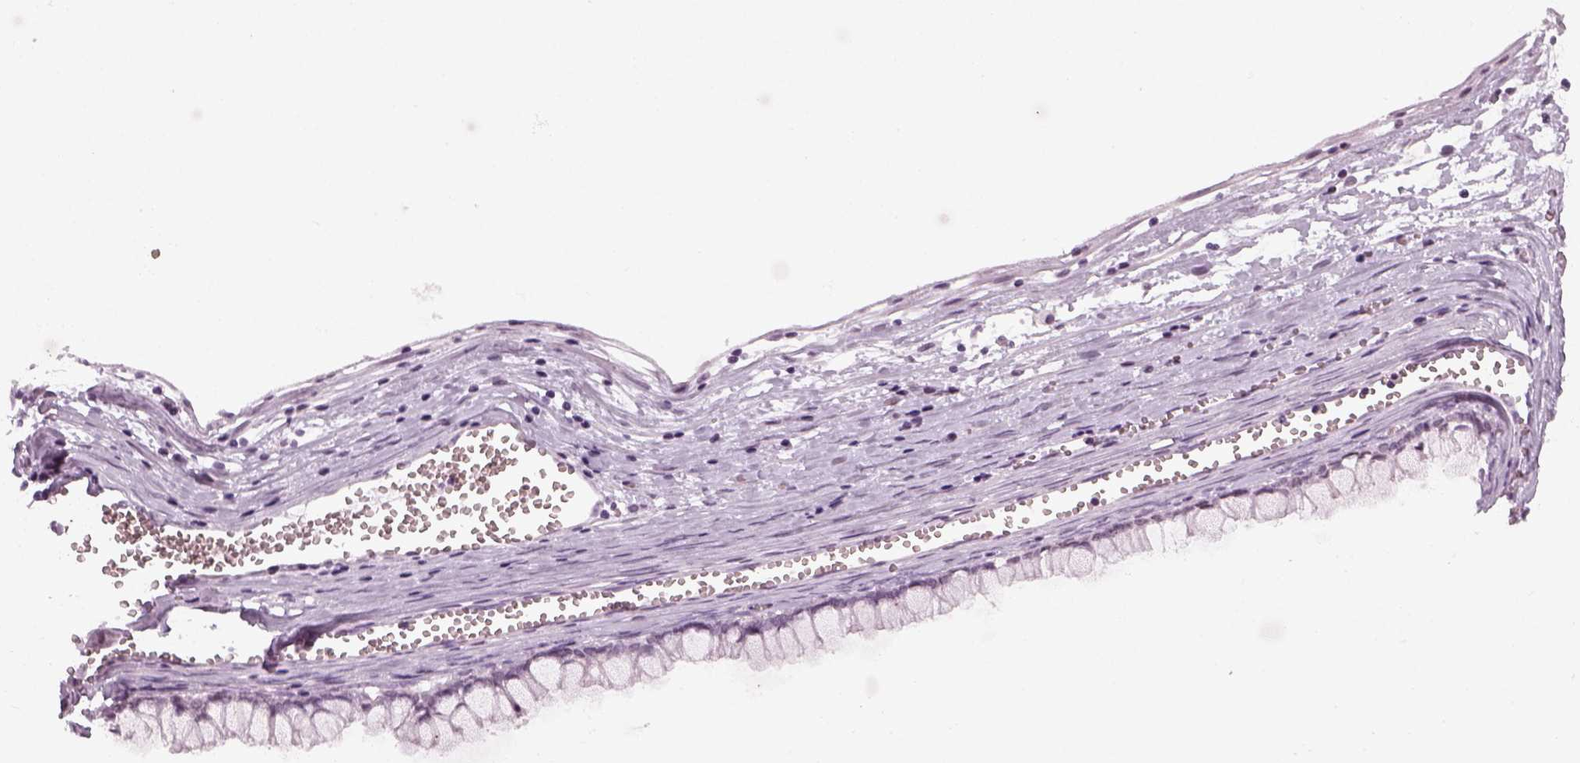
{"staining": {"intensity": "negative", "quantity": "none", "location": "none"}, "tissue": "ovarian cancer", "cell_type": "Tumor cells", "image_type": "cancer", "snomed": [{"axis": "morphology", "description": "Cystadenocarcinoma, mucinous, NOS"}, {"axis": "topography", "description": "Ovary"}], "caption": "This is an immunohistochemistry (IHC) image of human ovarian mucinous cystadenocarcinoma. There is no positivity in tumor cells.", "gene": "KCNG2", "patient": {"sex": "female", "age": 67}}